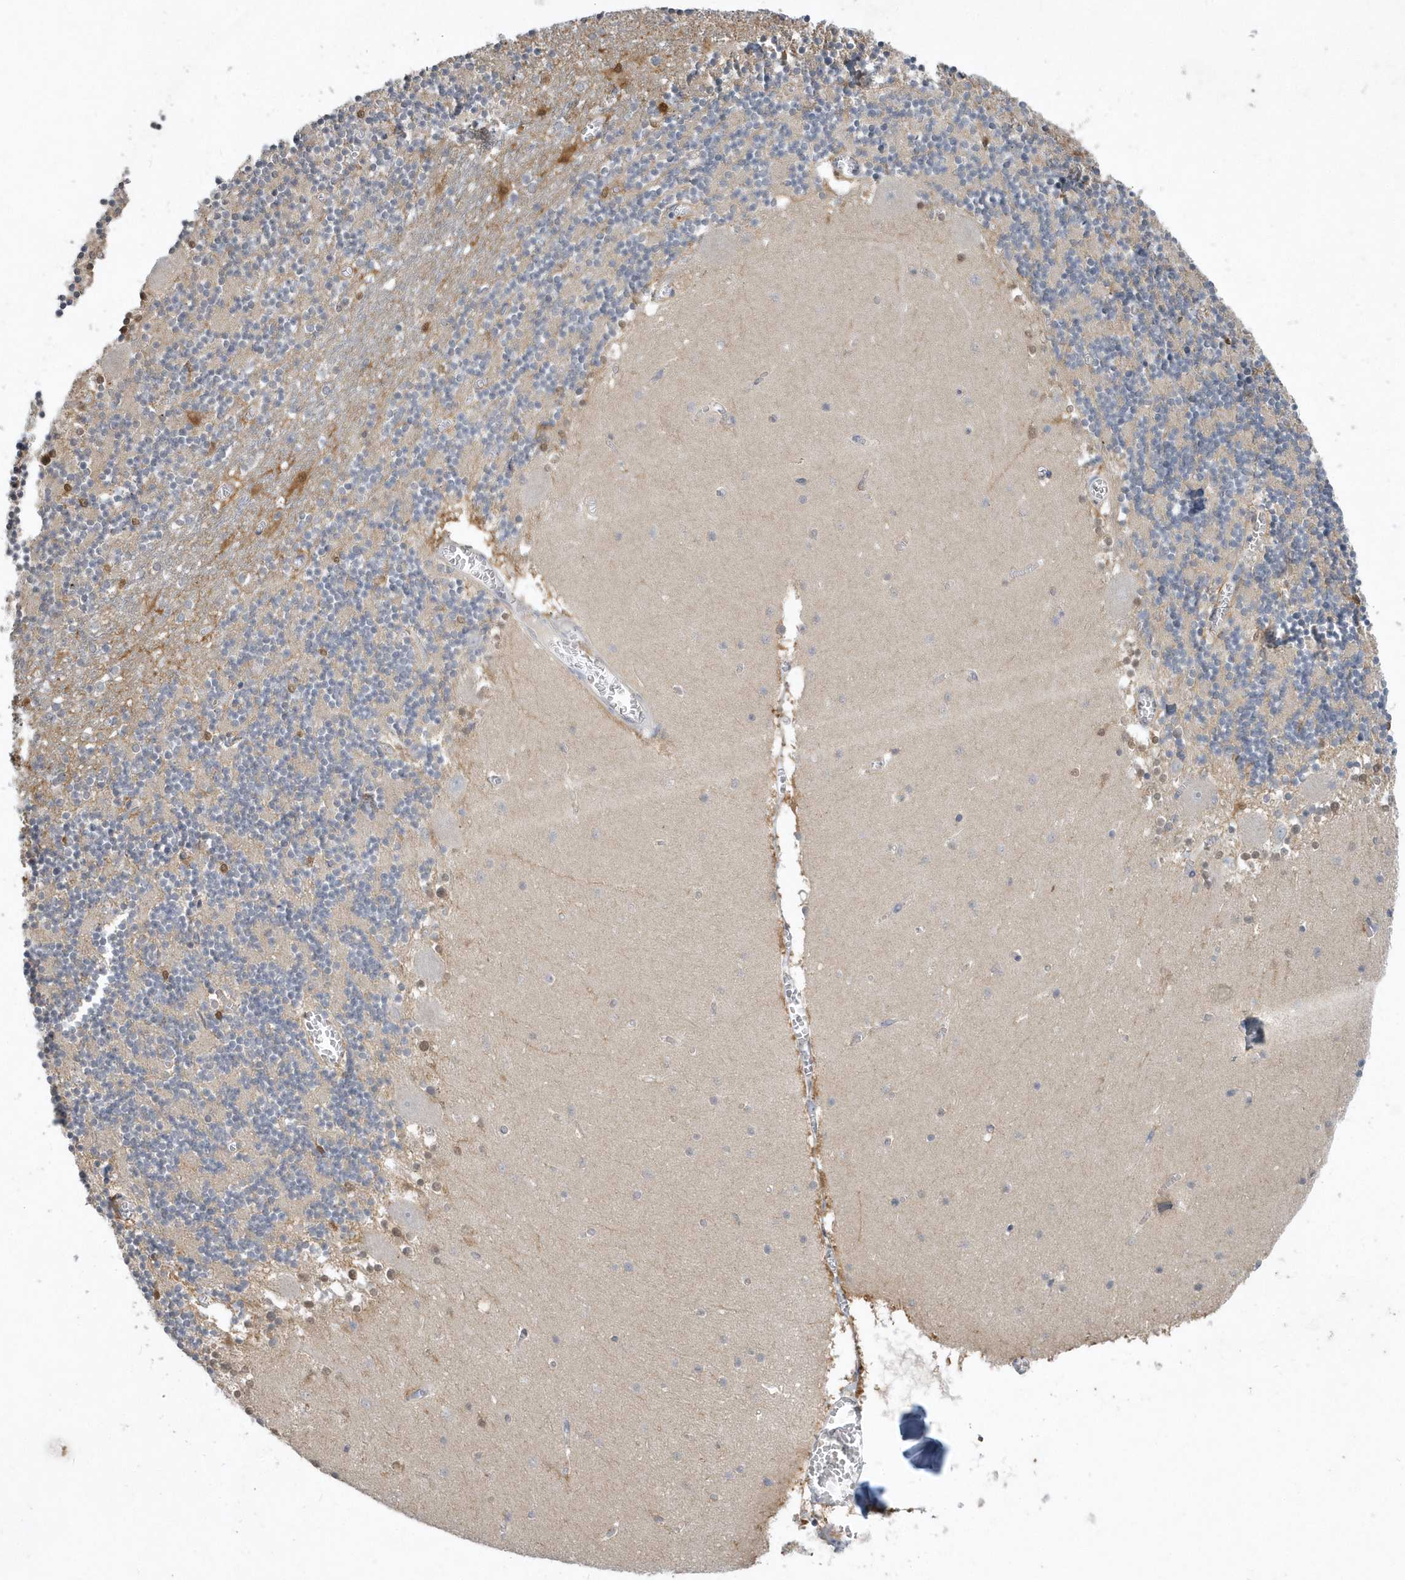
{"staining": {"intensity": "weak", "quantity": "<25%", "location": "cytoplasmic/membranous"}, "tissue": "cerebellum", "cell_type": "Cells in granular layer", "image_type": "normal", "snomed": [{"axis": "morphology", "description": "Normal tissue, NOS"}, {"axis": "topography", "description": "Cerebellum"}], "caption": "High power microscopy micrograph of an immunohistochemistry (IHC) image of normal cerebellum, revealing no significant staining in cells in granular layer.", "gene": "AKR7A2", "patient": {"sex": "female", "age": 28}}